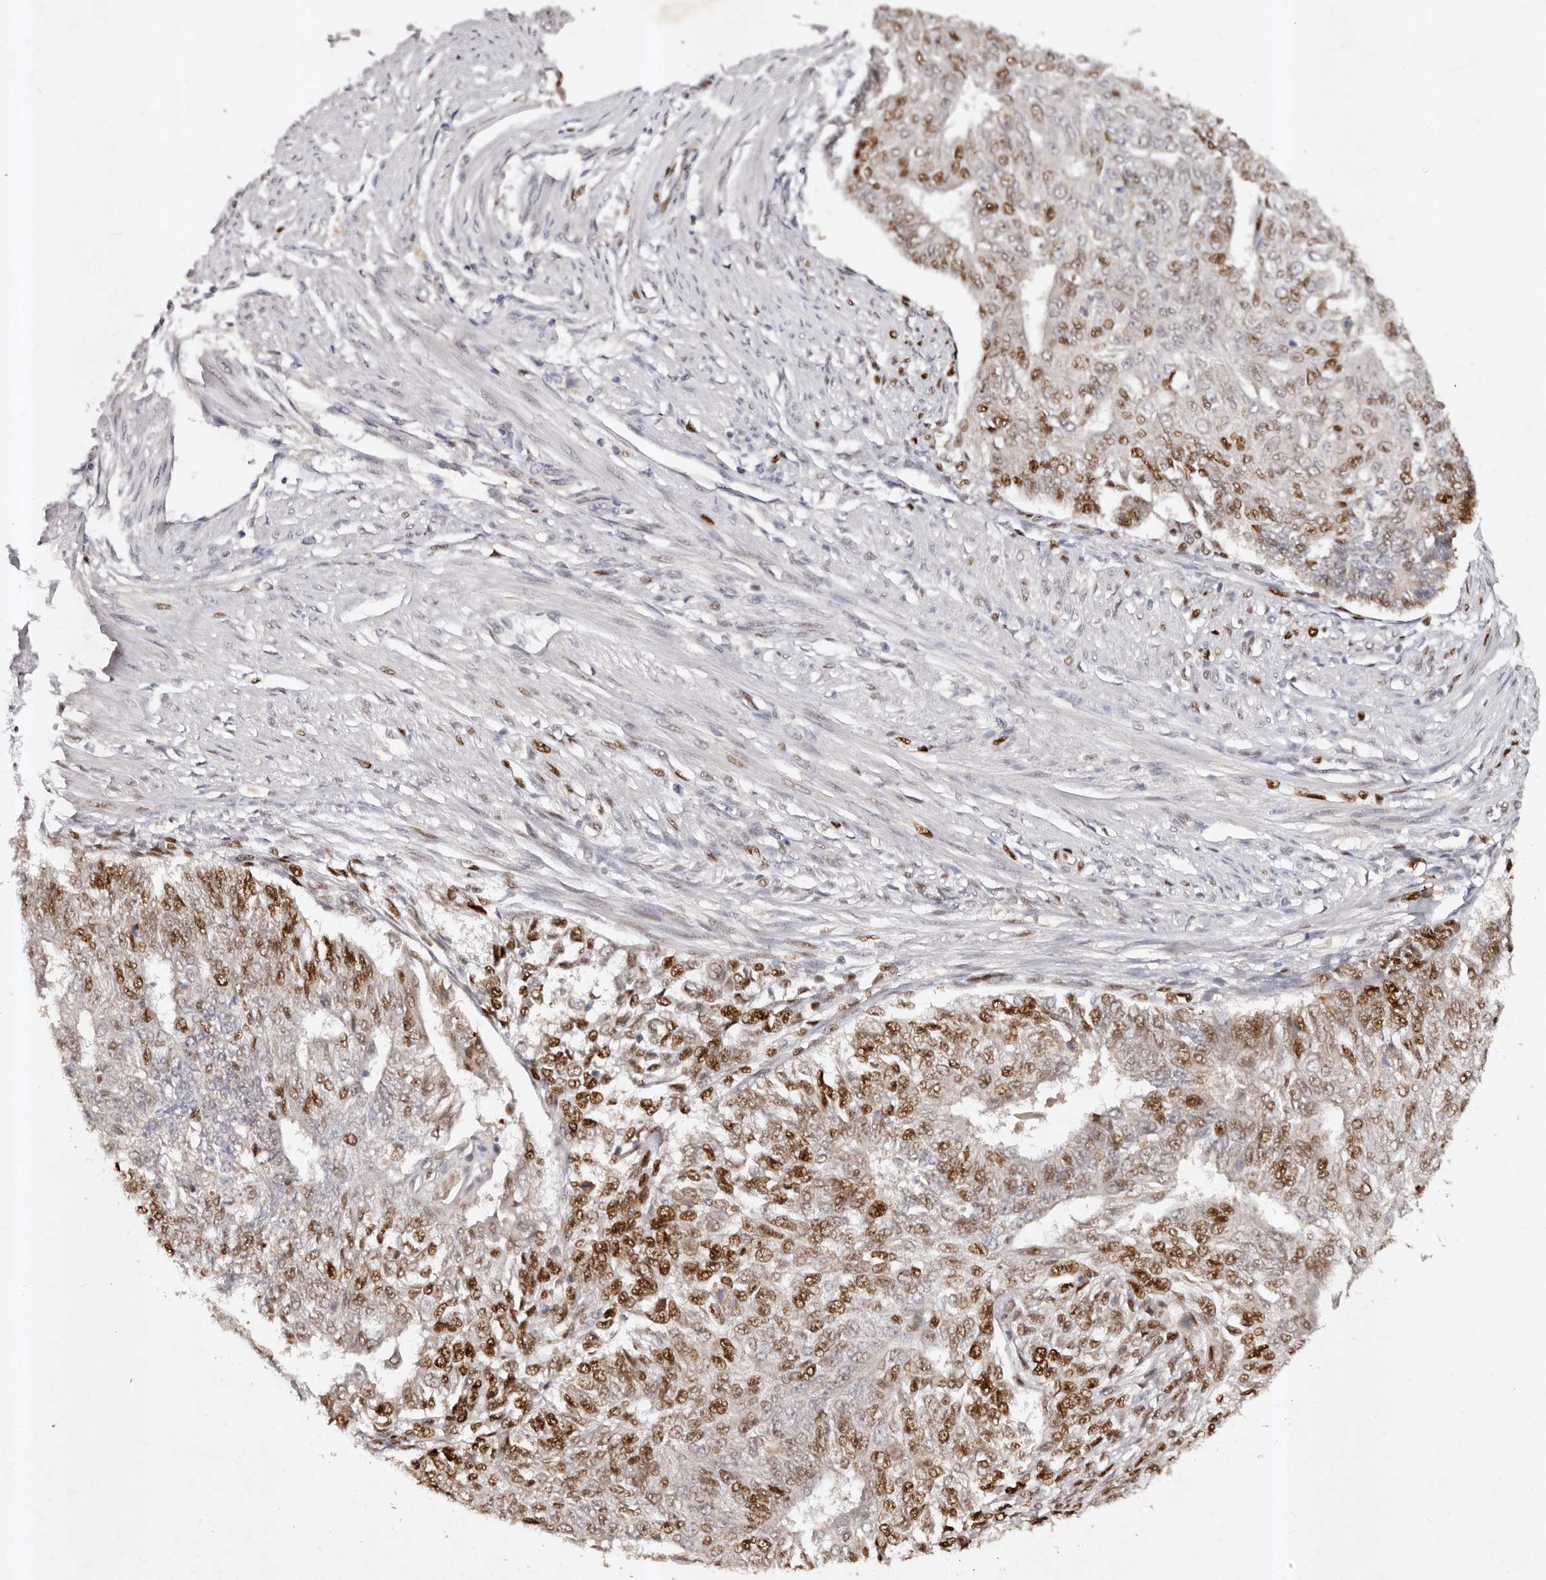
{"staining": {"intensity": "strong", "quantity": "25%-75%", "location": "nuclear"}, "tissue": "endometrial cancer", "cell_type": "Tumor cells", "image_type": "cancer", "snomed": [{"axis": "morphology", "description": "Adenocarcinoma, NOS"}, {"axis": "topography", "description": "Endometrium"}], "caption": "DAB immunohistochemical staining of human endometrial adenocarcinoma exhibits strong nuclear protein positivity in about 25%-75% of tumor cells.", "gene": "KLF7", "patient": {"sex": "female", "age": 32}}